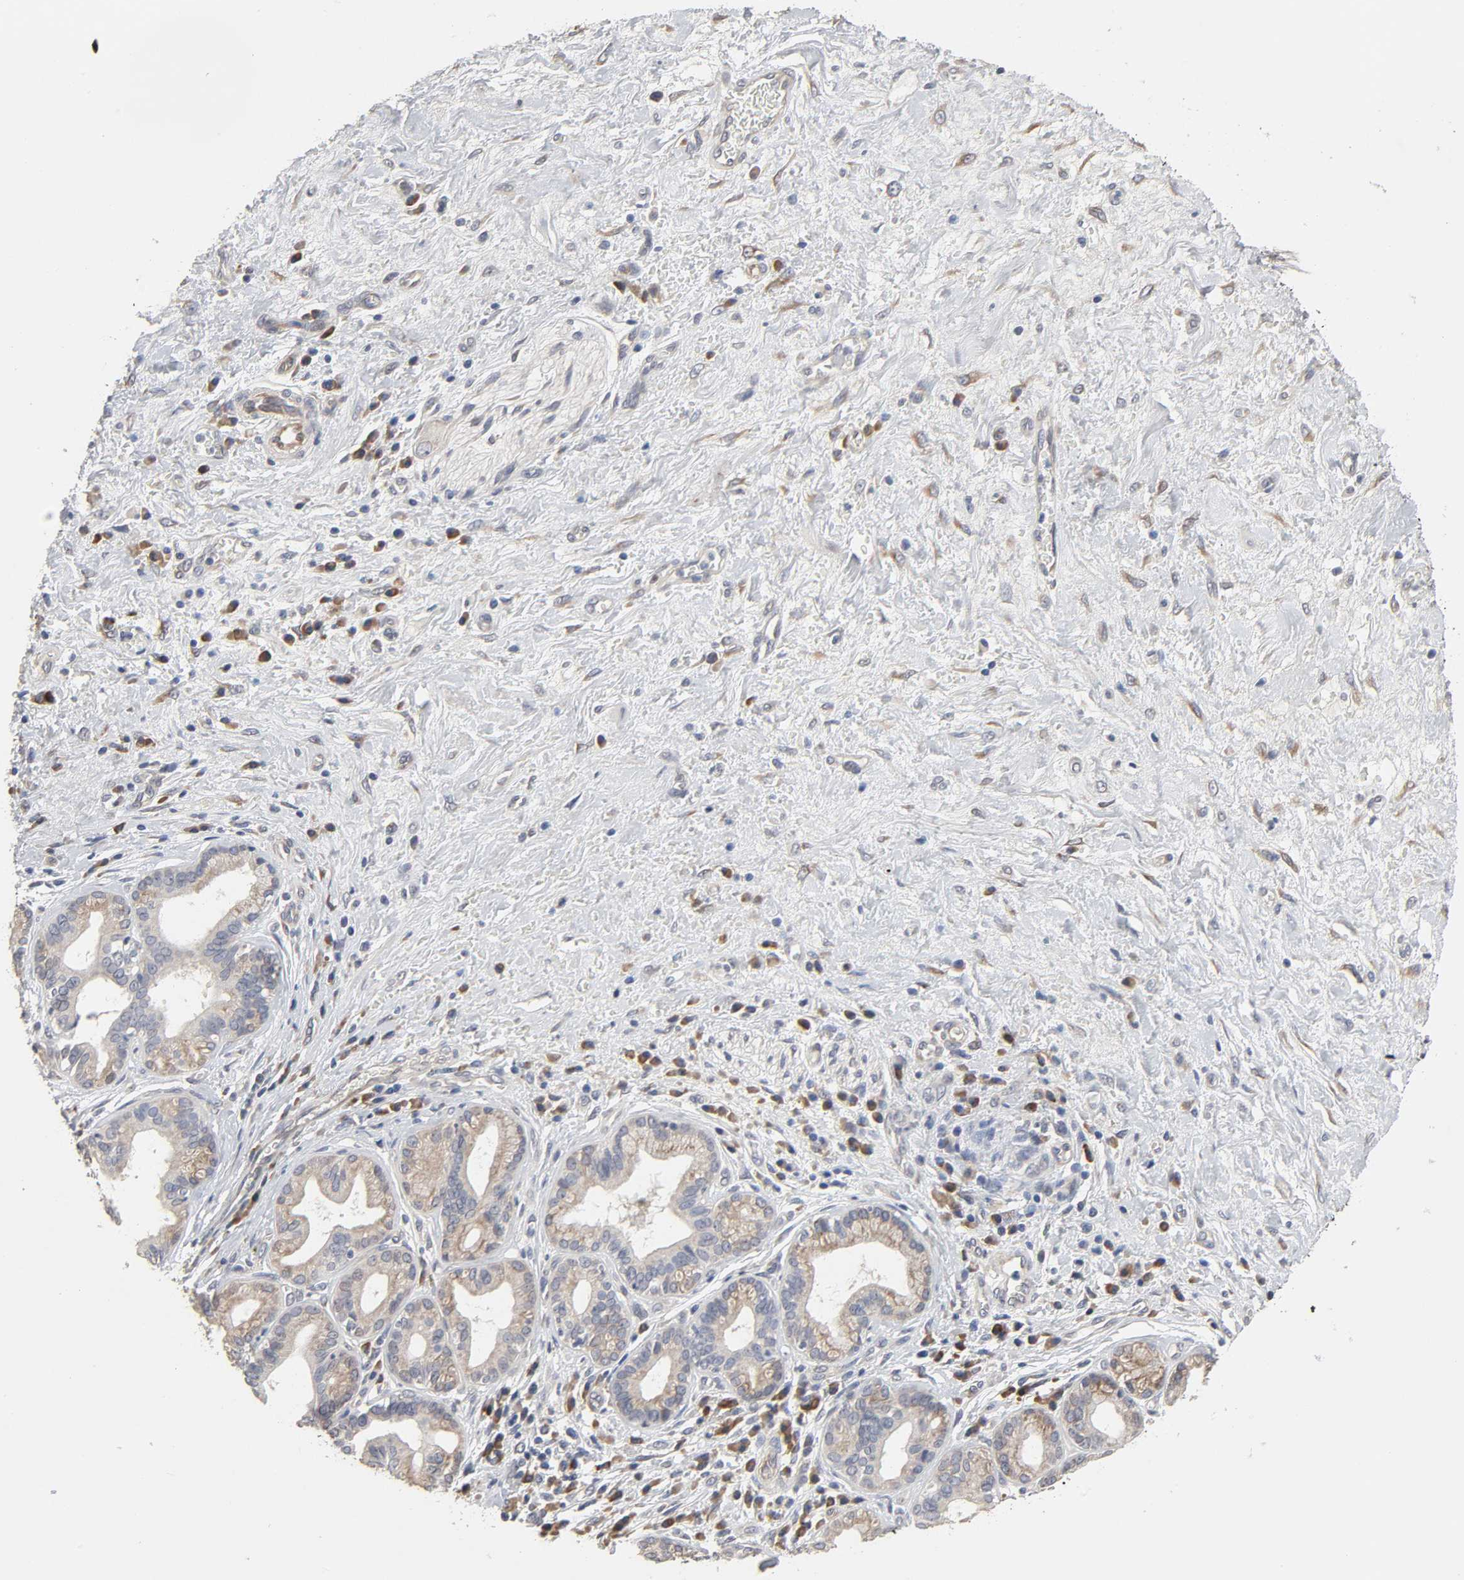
{"staining": {"intensity": "negative", "quantity": "none", "location": "none"}, "tissue": "pancreatic cancer", "cell_type": "Tumor cells", "image_type": "cancer", "snomed": [{"axis": "morphology", "description": "Adenocarcinoma, NOS"}, {"axis": "topography", "description": "Pancreas"}], "caption": "A high-resolution image shows immunohistochemistry staining of pancreatic cancer (adenocarcinoma), which reveals no significant staining in tumor cells. The staining is performed using DAB (3,3'-diaminobenzidine) brown chromogen with nuclei counter-stained in using hematoxylin.", "gene": "HDLBP", "patient": {"sex": "female", "age": 73}}